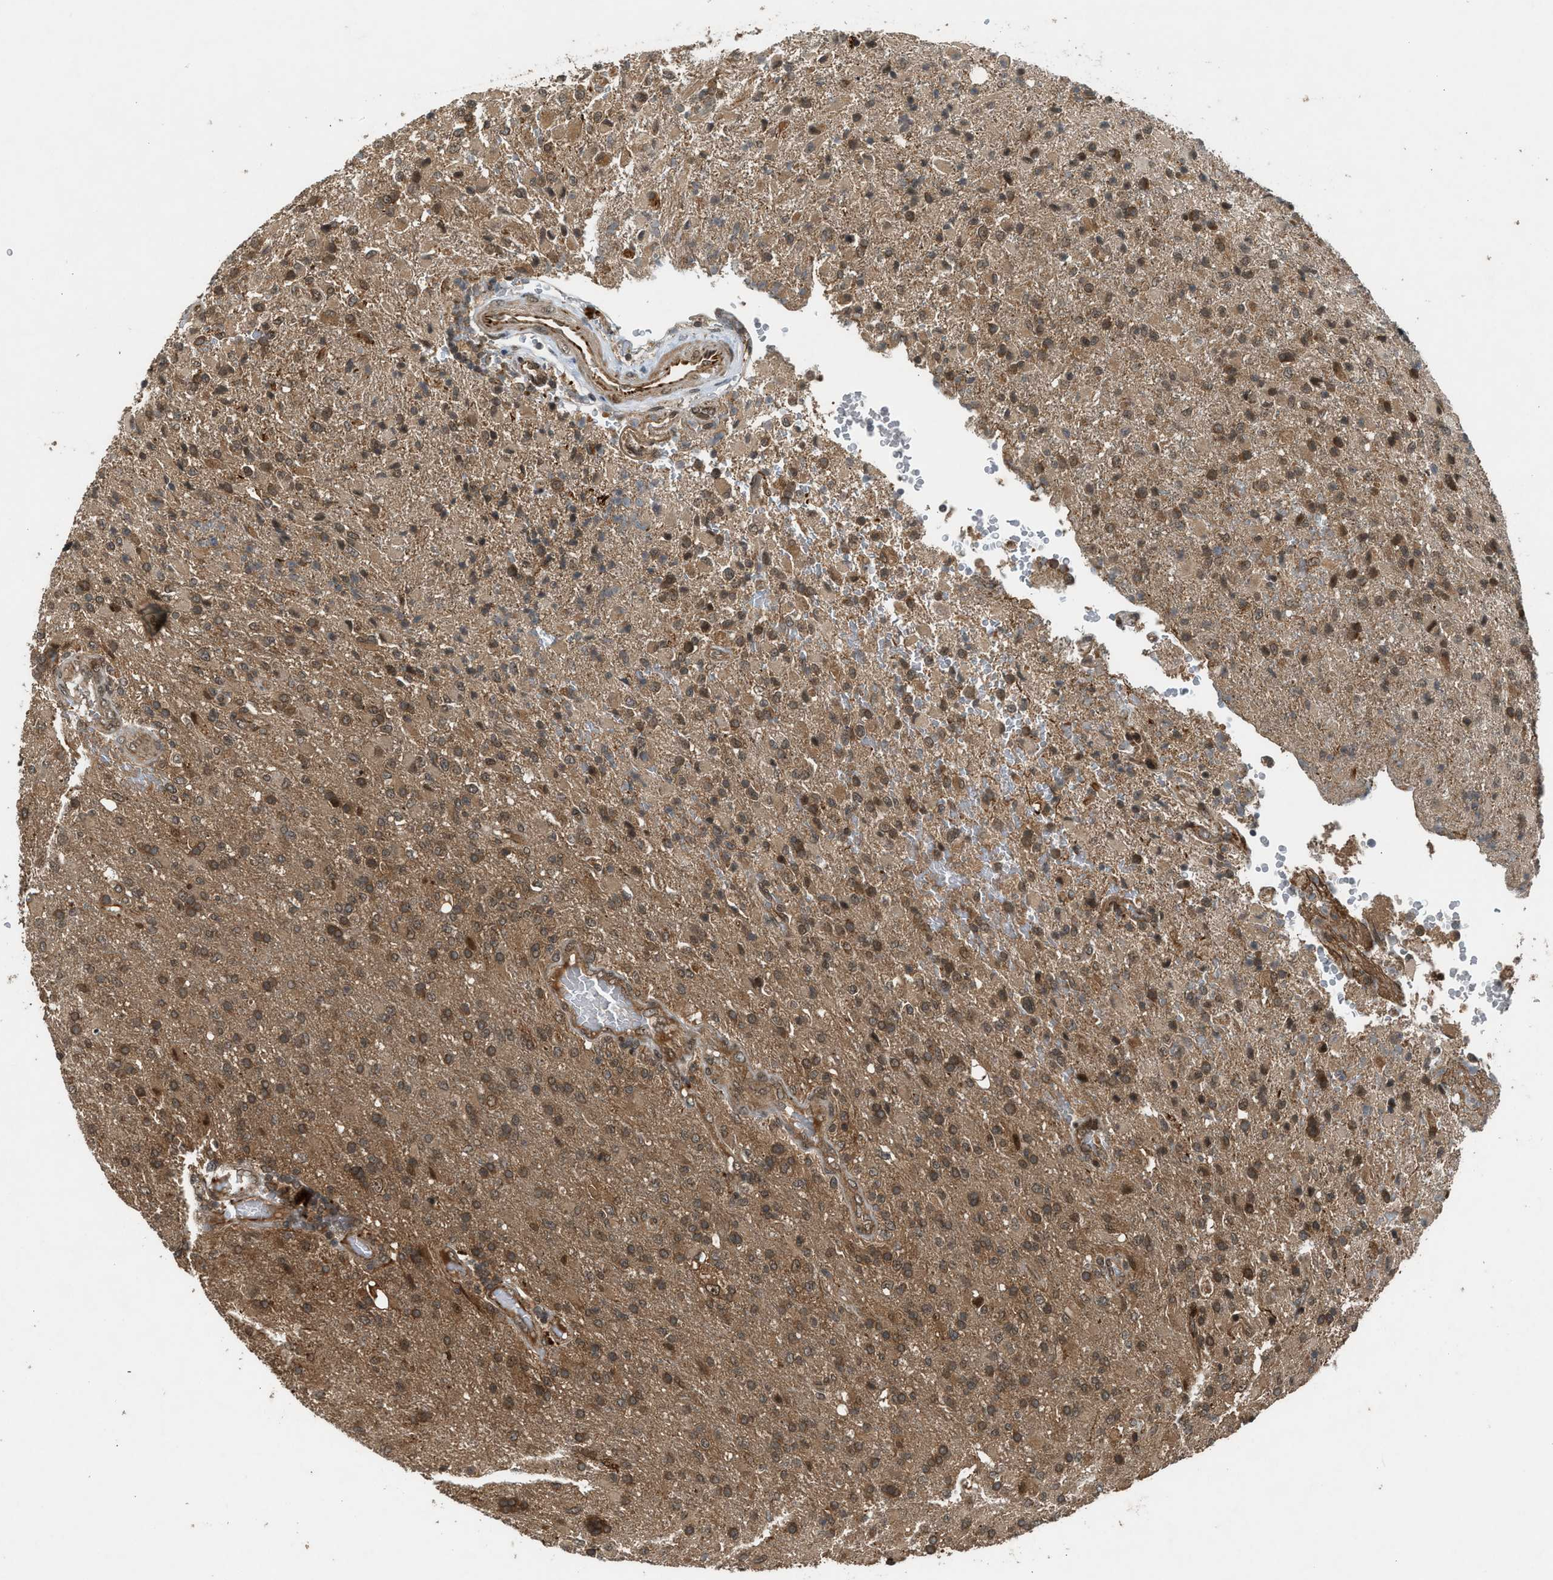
{"staining": {"intensity": "moderate", "quantity": ">75%", "location": "cytoplasmic/membranous"}, "tissue": "glioma", "cell_type": "Tumor cells", "image_type": "cancer", "snomed": [{"axis": "morphology", "description": "Glioma, malignant, High grade"}, {"axis": "topography", "description": "Brain"}], "caption": "Moderate cytoplasmic/membranous expression is identified in about >75% of tumor cells in glioma.", "gene": "TXNL1", "patient": {"sex": "male", "age": 71}}